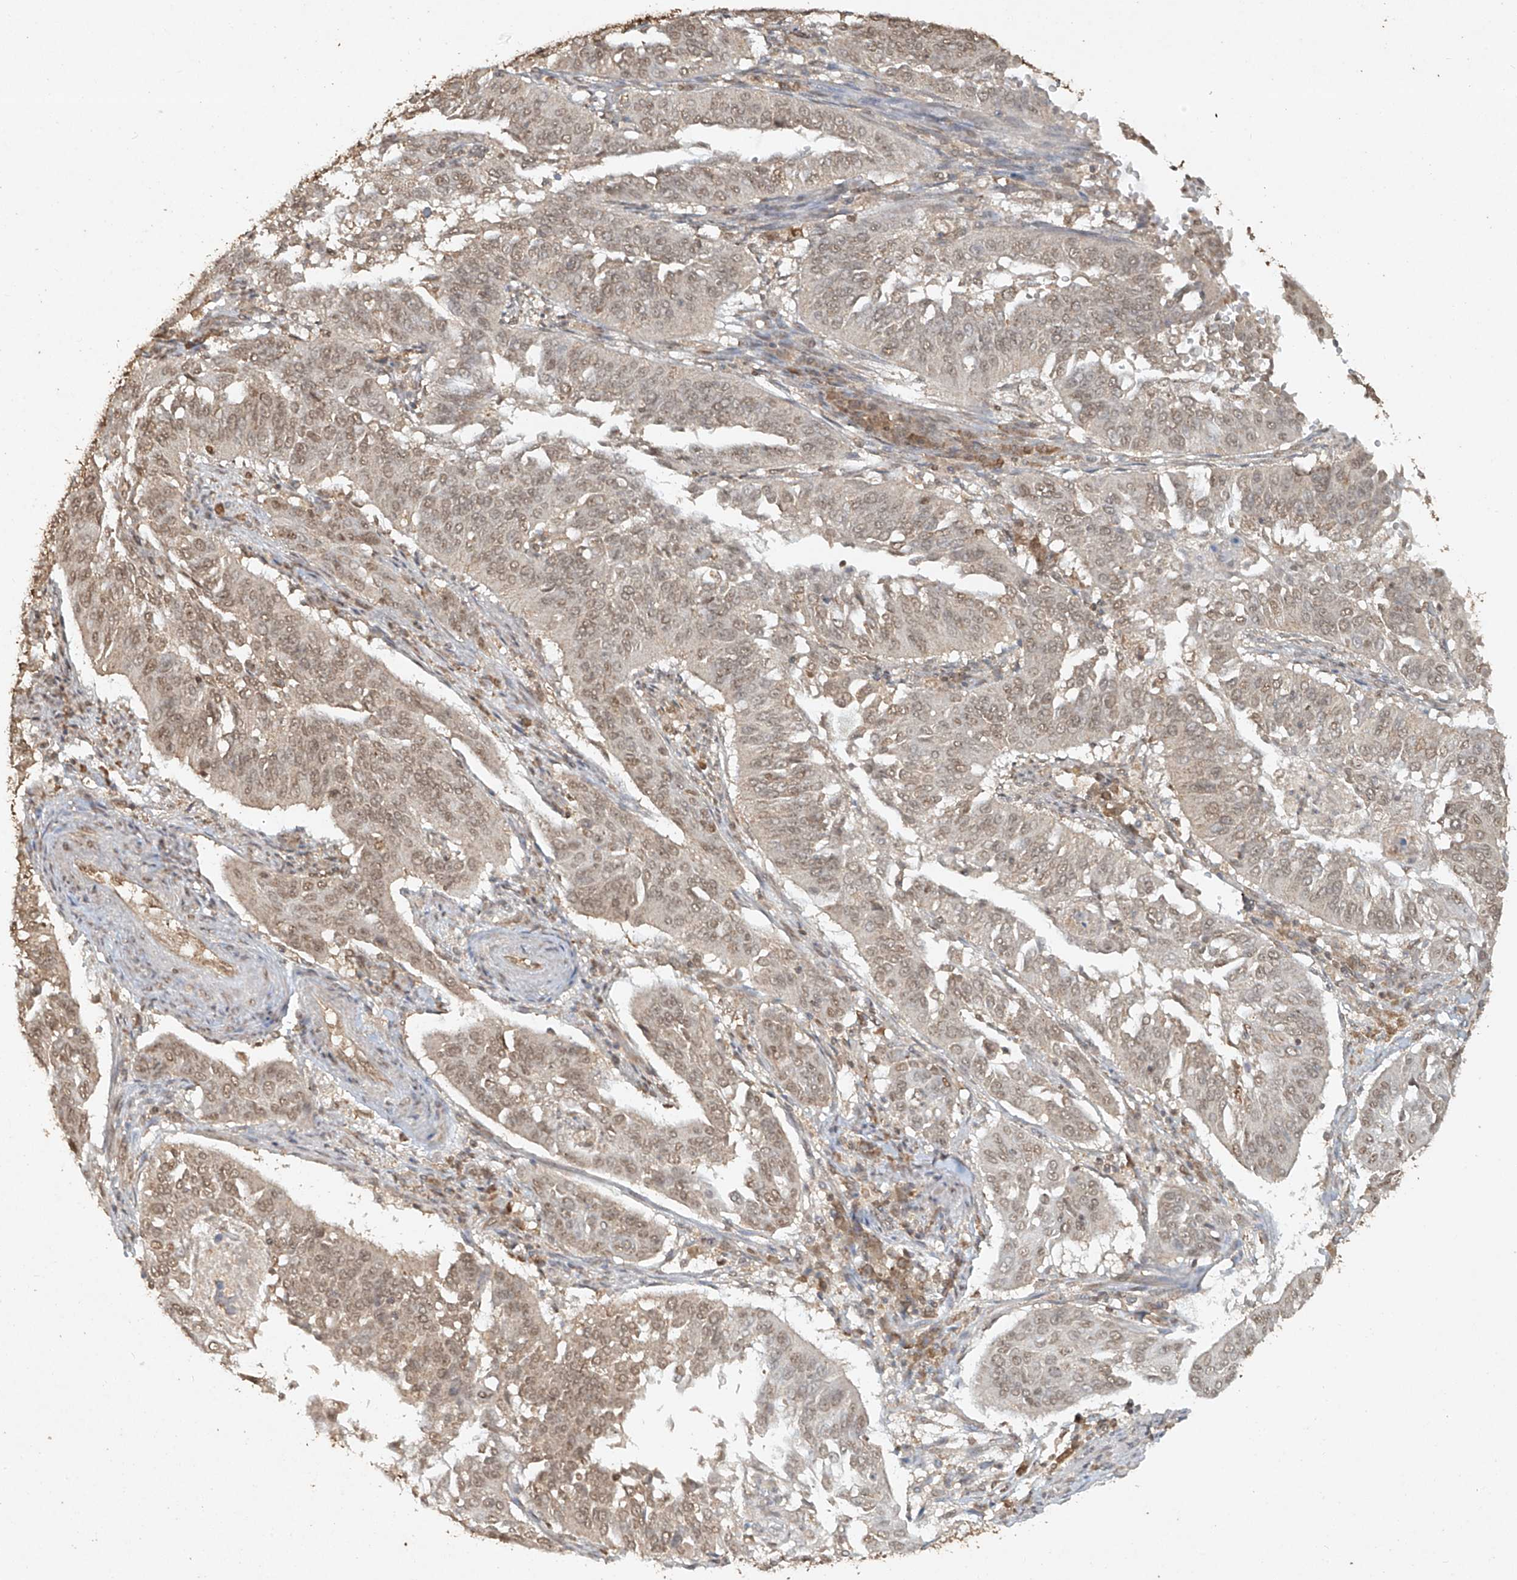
{"staining": {"intensity": "weak", "quantity": ">75%", "location": "nuclear"}, "tissue": "cervical cancer", "cell_type": "Tumor cells", "image_type": "cancer", "snomed": [{"axis": "morphology", "description": "Normal tissue, NOS"}, {"axis": "morphology", "description": "Squamous cell carcinoma, NOS"}, {"axis": "topography", "description": "Cervix"}], "caption": "IHC micrograph of squamous cell carcinoma (cervical) stained for a protein (brown), which exhibits low levels of weak nuclear positivity in about >75% of tumor cells.", "gene": "TIGAR", "patient": {"sex": "female", "age": 39}}